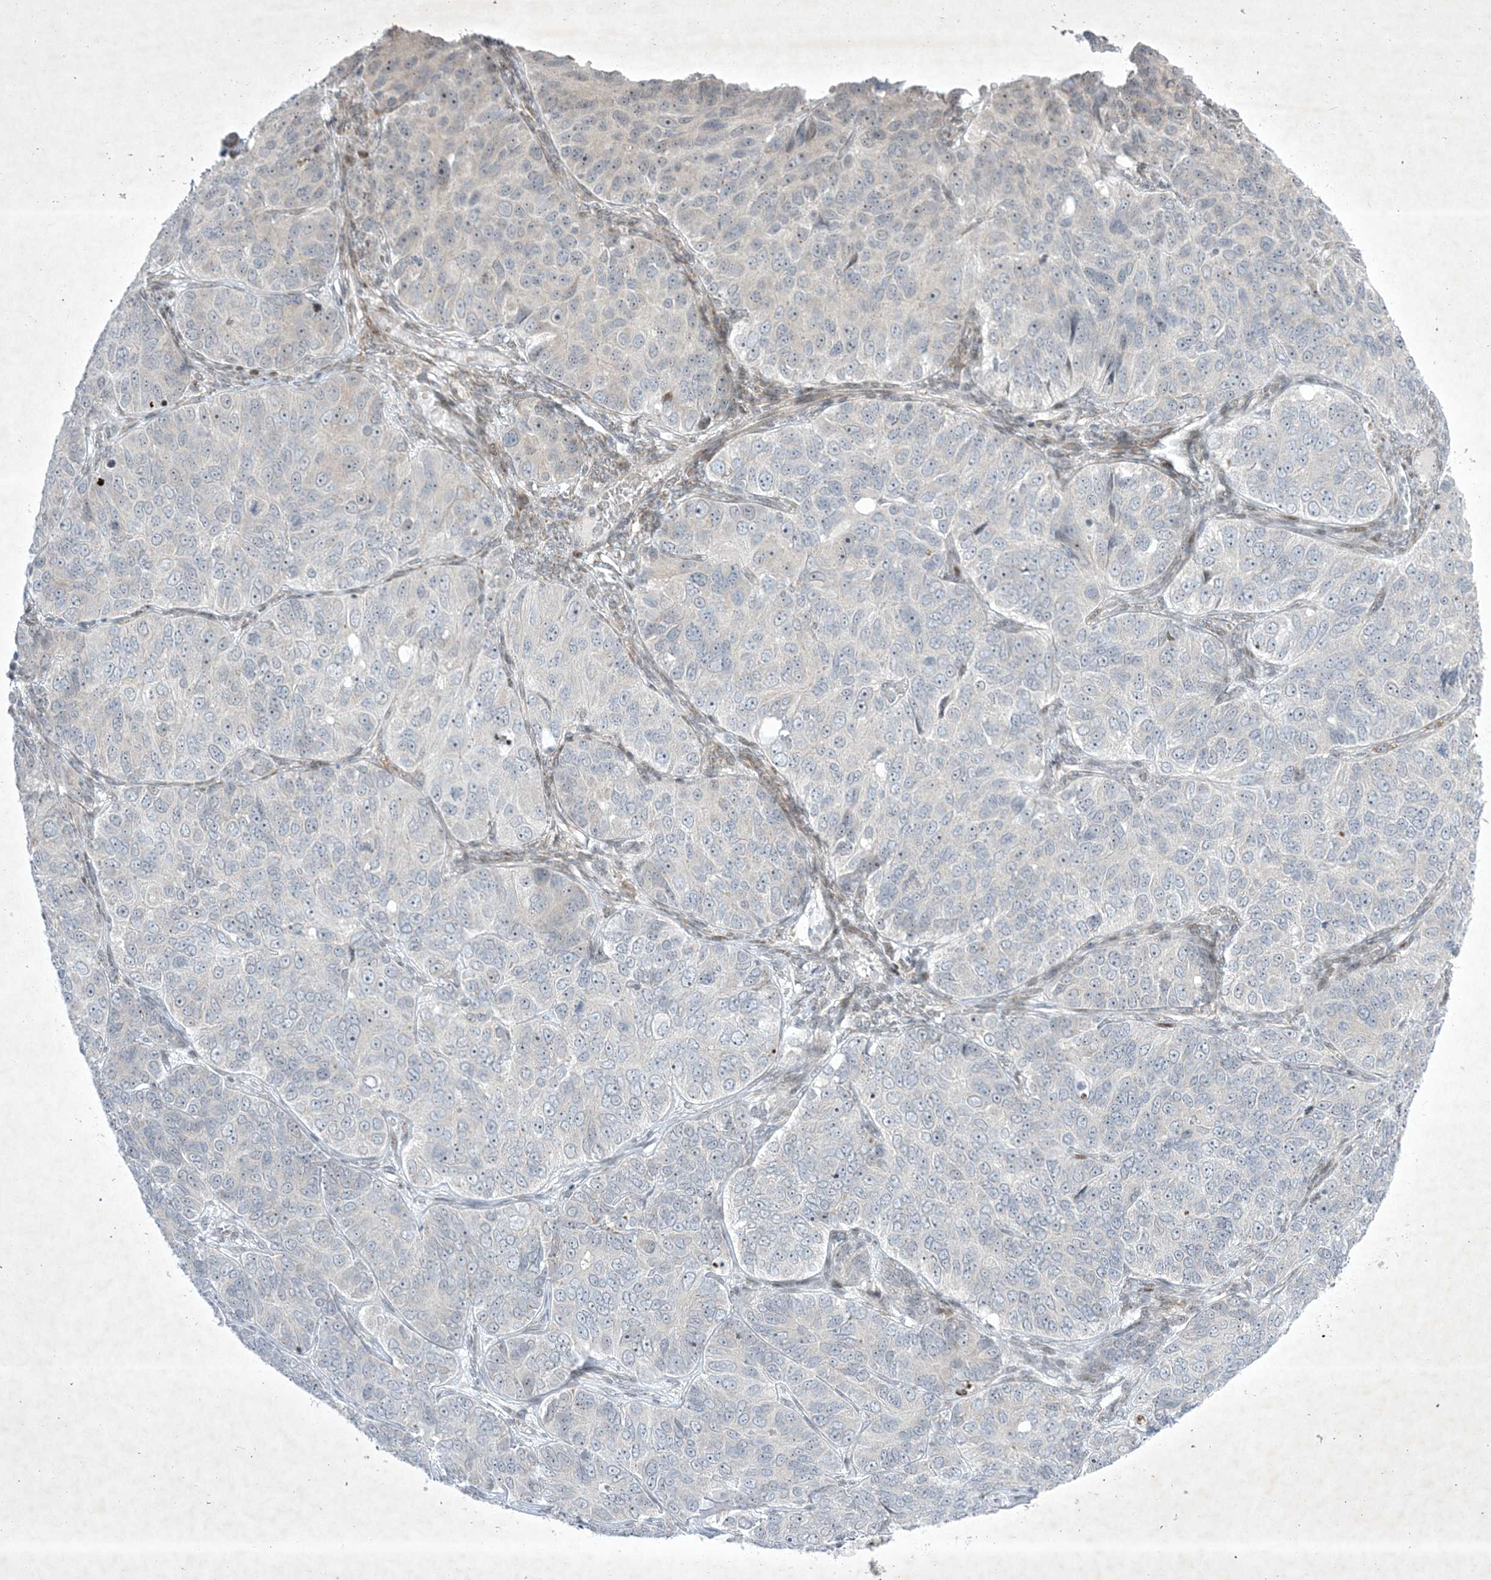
{"staining": {"intensity": "negative", "quantity": "none", "location": "none"}, "tissue": "ovarian cancer", "cell_type": "Tumor cells", "image_type": "cancer", "snomed": [{"axis": "morphology", "description": "Carcinoma, endometroid"}, {"axis": "topography", "description": "Ovary"}], "caption": "The photomicrograph demonstrates no staining of tumor cells in ovarian cancer. Brightfield microscopy of immunohistochemistry (IHC) stained with DAB (3,3'-diaminobenzidine) (brown) and hematoxylin (blue), captured at high magnification.", "gene": "SOGA3", "patient": {"sex": "female", "age": 51}}